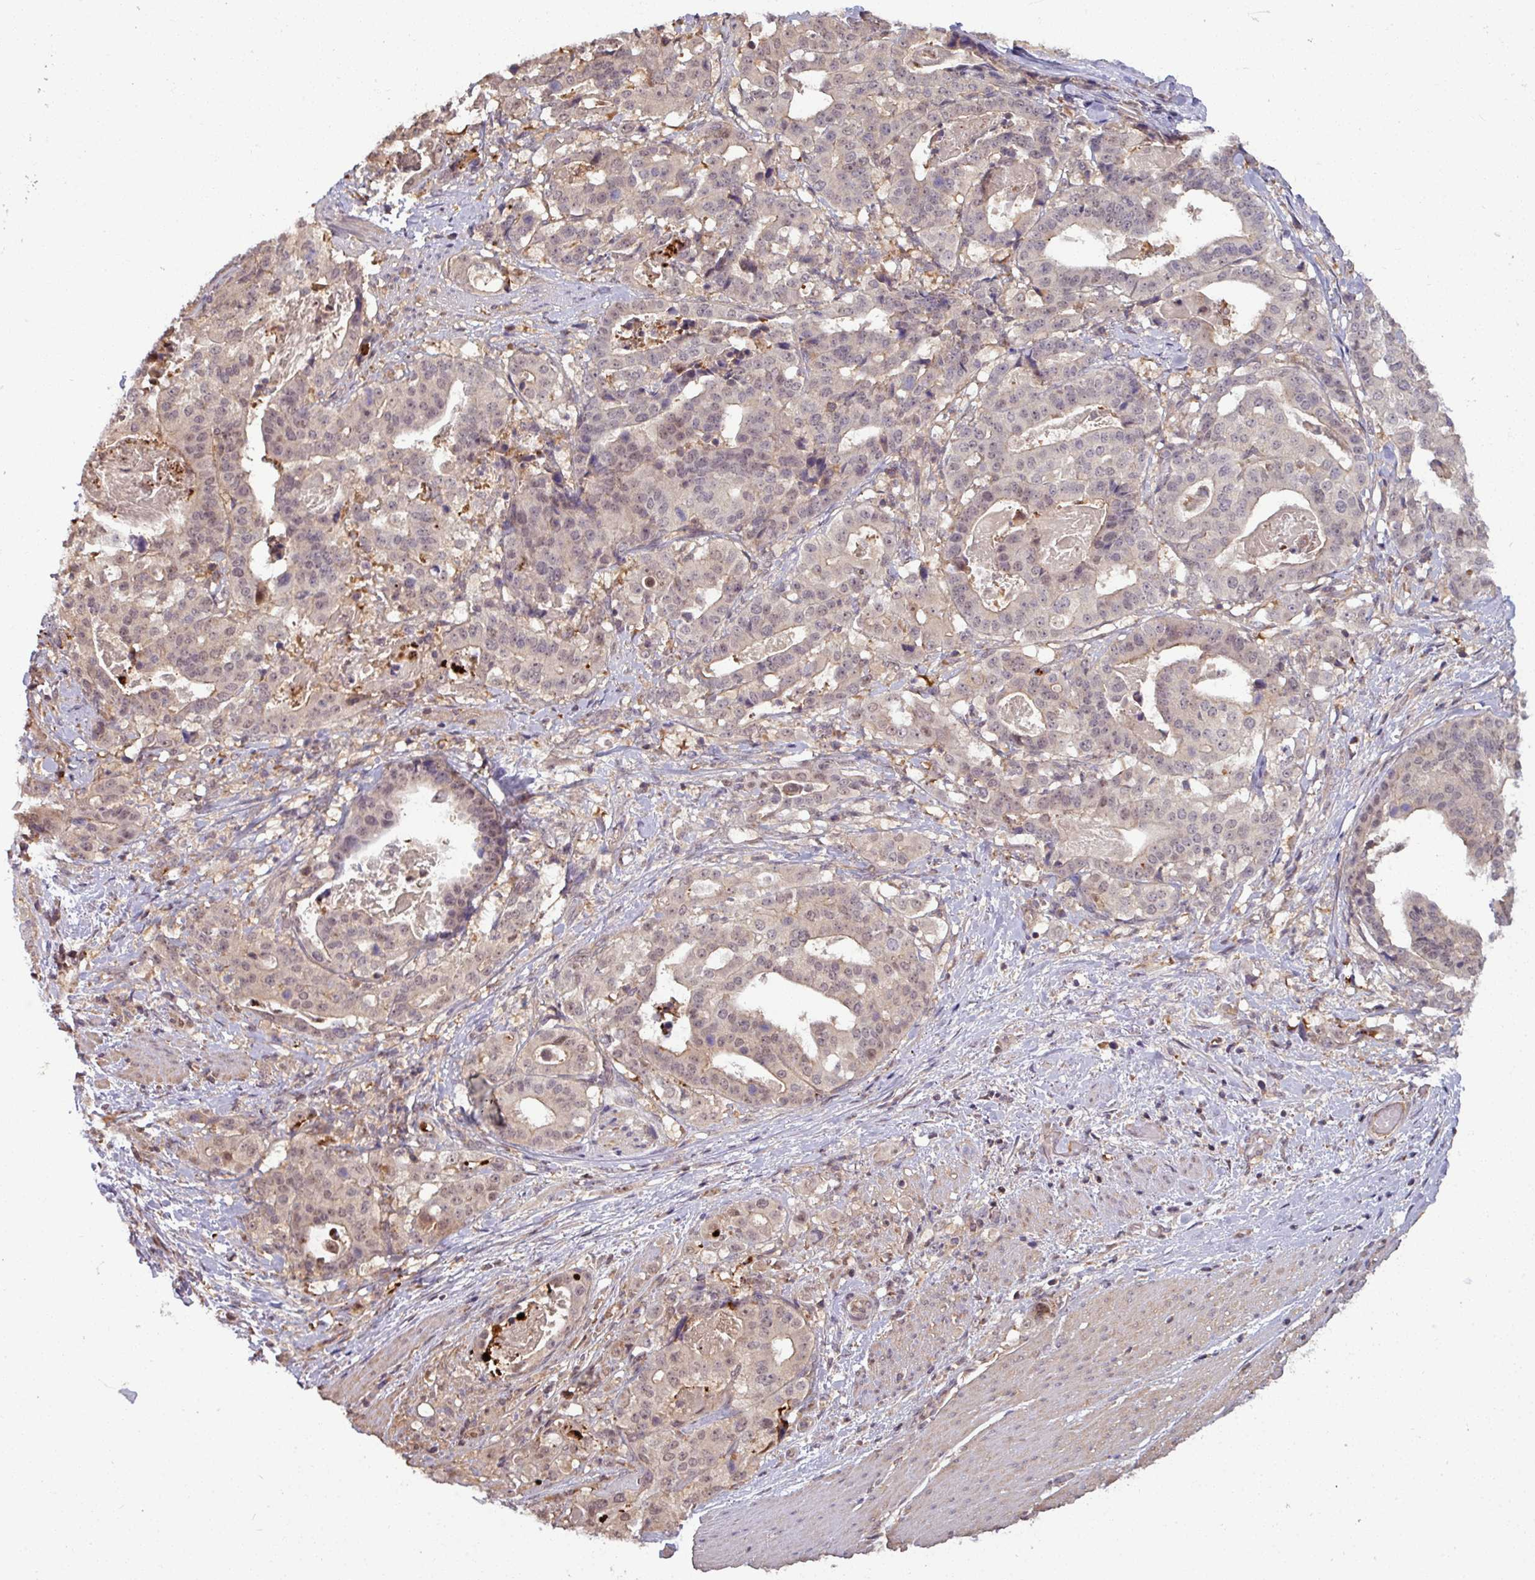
{"staining": {"intensity": "weak", "quantity": "25%-75%", "location": "cytoplasmic/membranous"}, "tissue": "stomach cancer", "cell_type": "Tumor cells", "image_type": "cancer", "snomed": [{"axis": "morphology", "description": "Adenocarcinoma, NOS"}, {"axis": "topography", "description": "Stomach"}], "caption": "The photomicrograph exhibits a brown stain indicating the presence of a protein in the cytoplasmic/membranous of tumor cells in stomach cancer (adenocarcinoma). The protein of interest is stained brown, and the nuclei are stained in blue (DAB (3,3'-diaminobenzidine) IHC with brightfield microscopy, high magnification).", "gene": "TUSC3", "patient": {"sex": "male", "age": 48}}